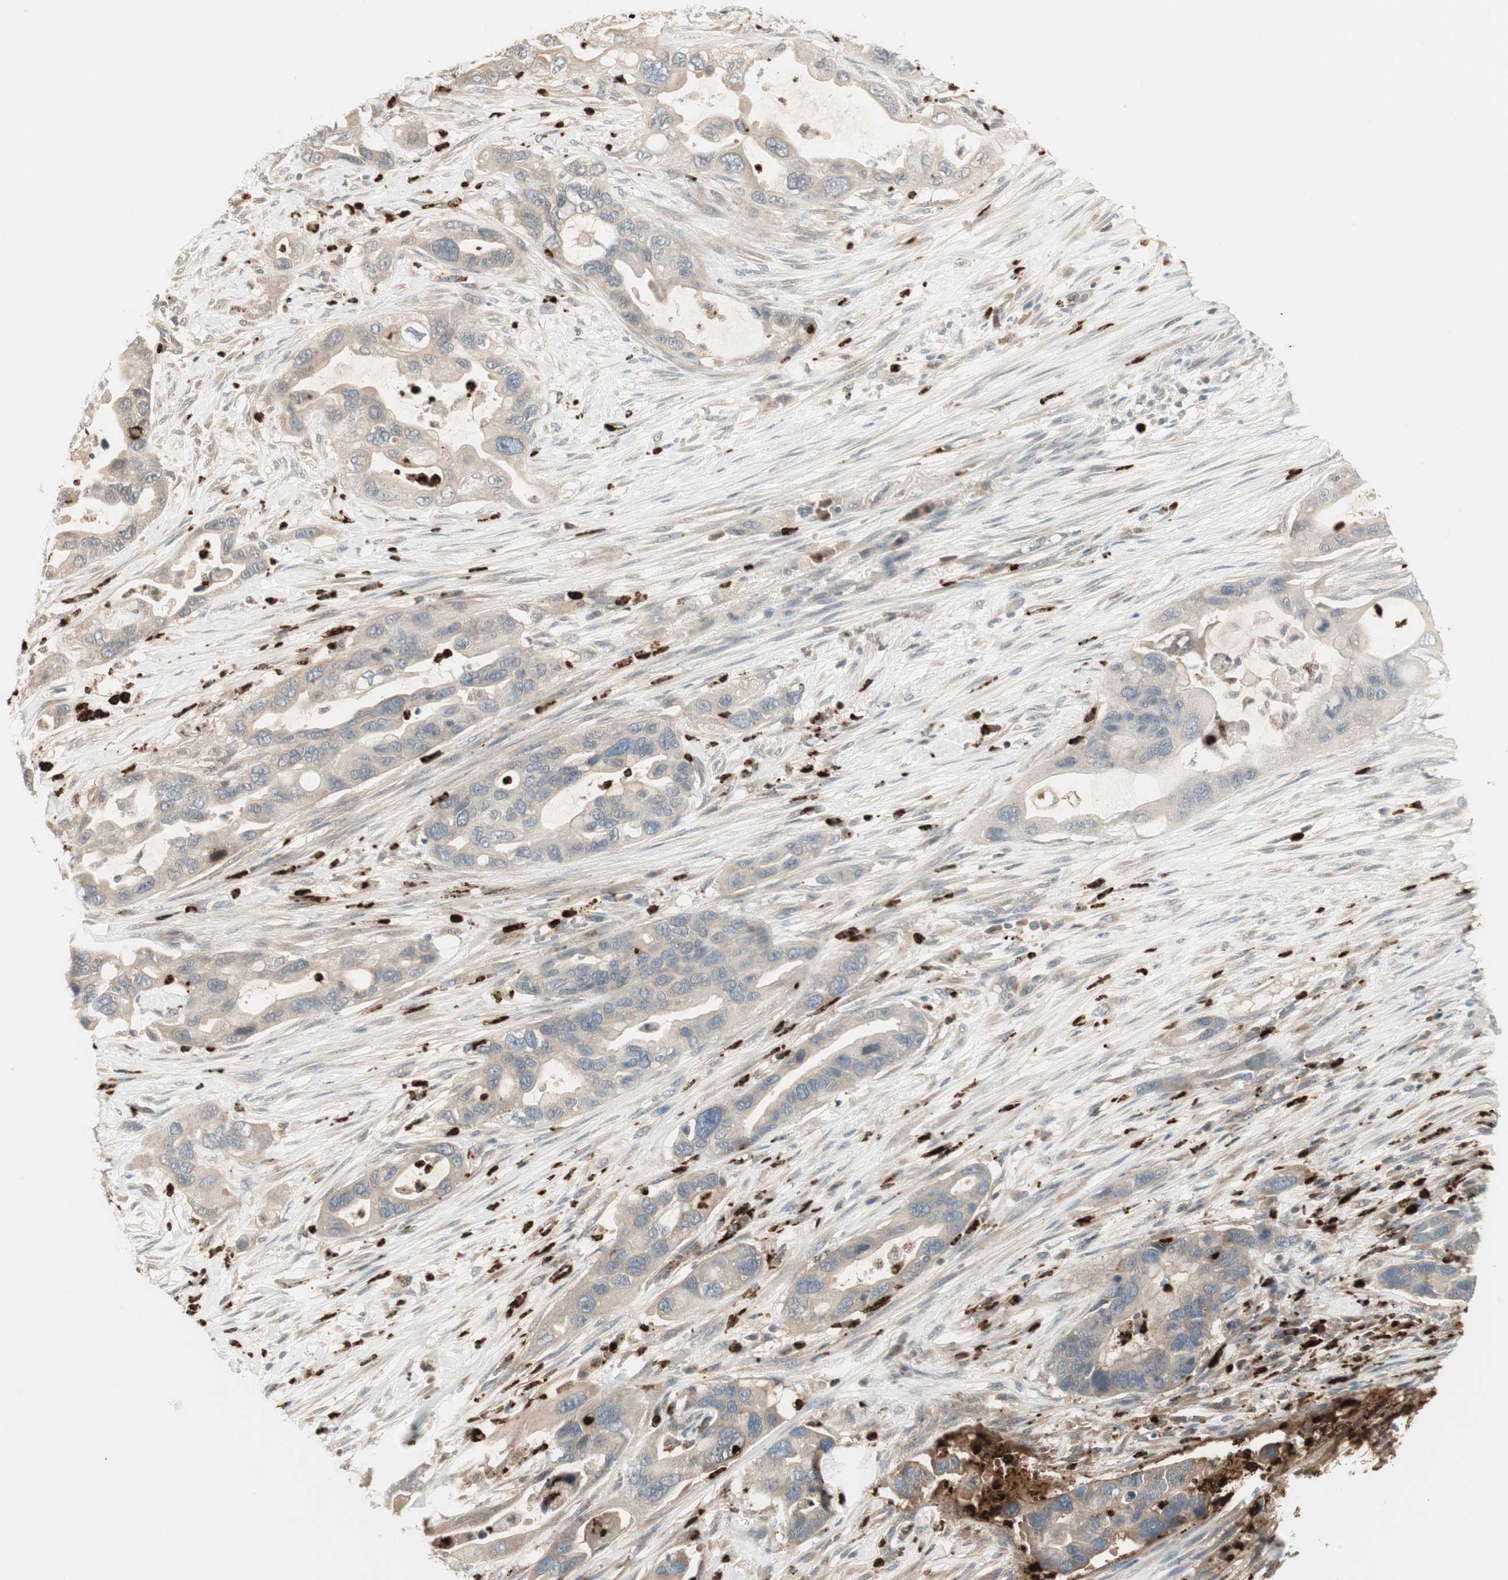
{"staining": {"intensity": "moderate", "quantity": "25%-75%", "location": "cytoplasmic/membranous"}, "tissue": "pancreatic cancer", "cell_type": "Tumor cells", "image_type": "cancer", "snomed": [{"axis": "morphology", "description": "Adenocarcinoma, NOS"}, {"axis": "topography", "description": "Pancreas"}], "caption": "Immunohistochemistry (IHC) (DAB) staining of adenocarcinoma (pancreatic) shows moderate cytoplasmic/membranous protein staining in about 25%-75% of tumor cells.", "gene": "PRTN3", "patient": {"sex": "female", "age": 71}}